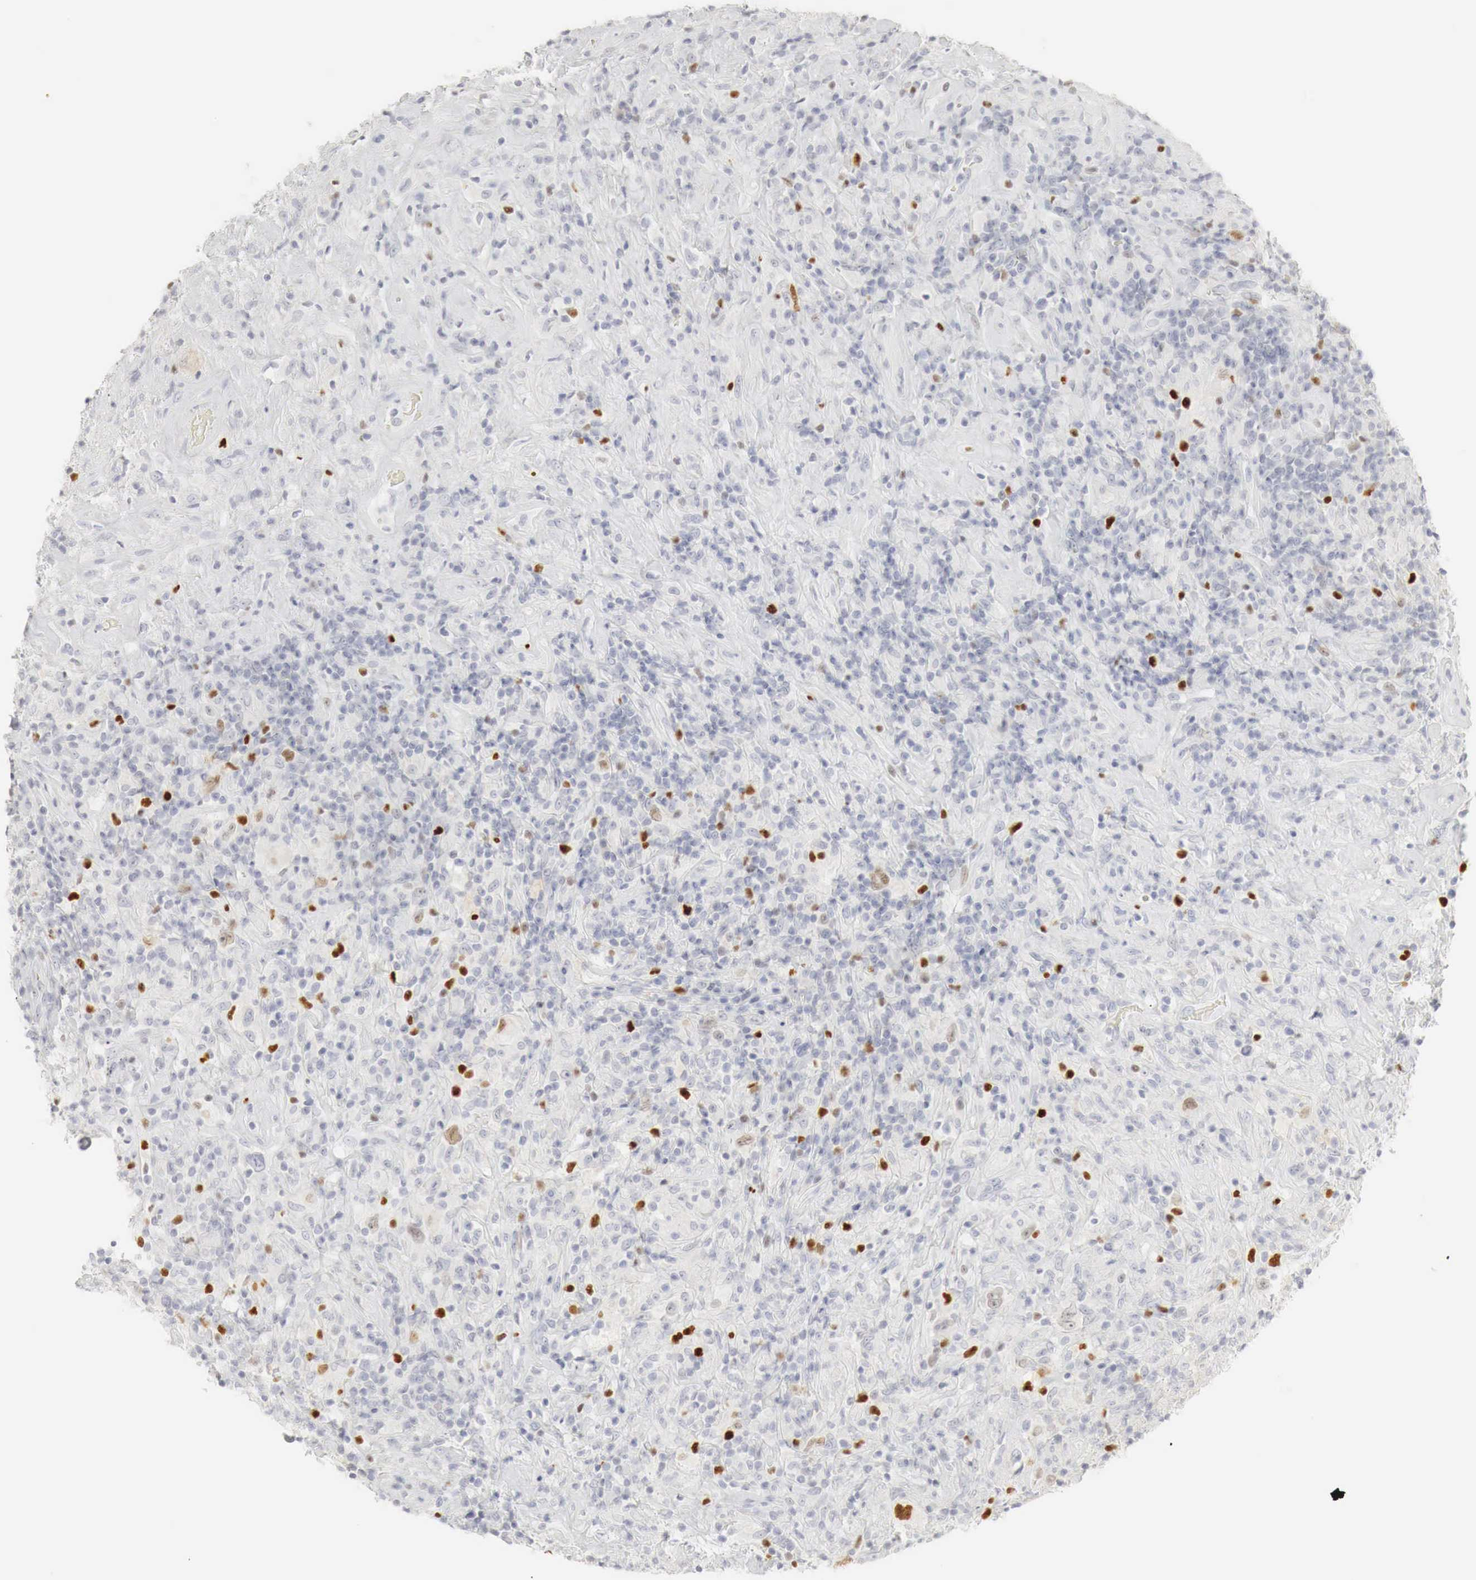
{"staining": {"intensity": "moderate", "quantity": "<25%", "location": "nuclear"}, "tissue": "lymphoma", "cell_type": "Tumor cells", "image_type": "cancer", "snomed": [{"axis": "morphology", "description": "Hodgkin's disease, NOS"}, {"axis": "topography", "description": "Lymph node"}], "caption": "Brown immunohistochemical staining in human Hodgkin's disease displays moderate nuclear staining in about <25% of tumor cells.", "gene": "TP63", "patient": {"sex": "male", "age": 46}}